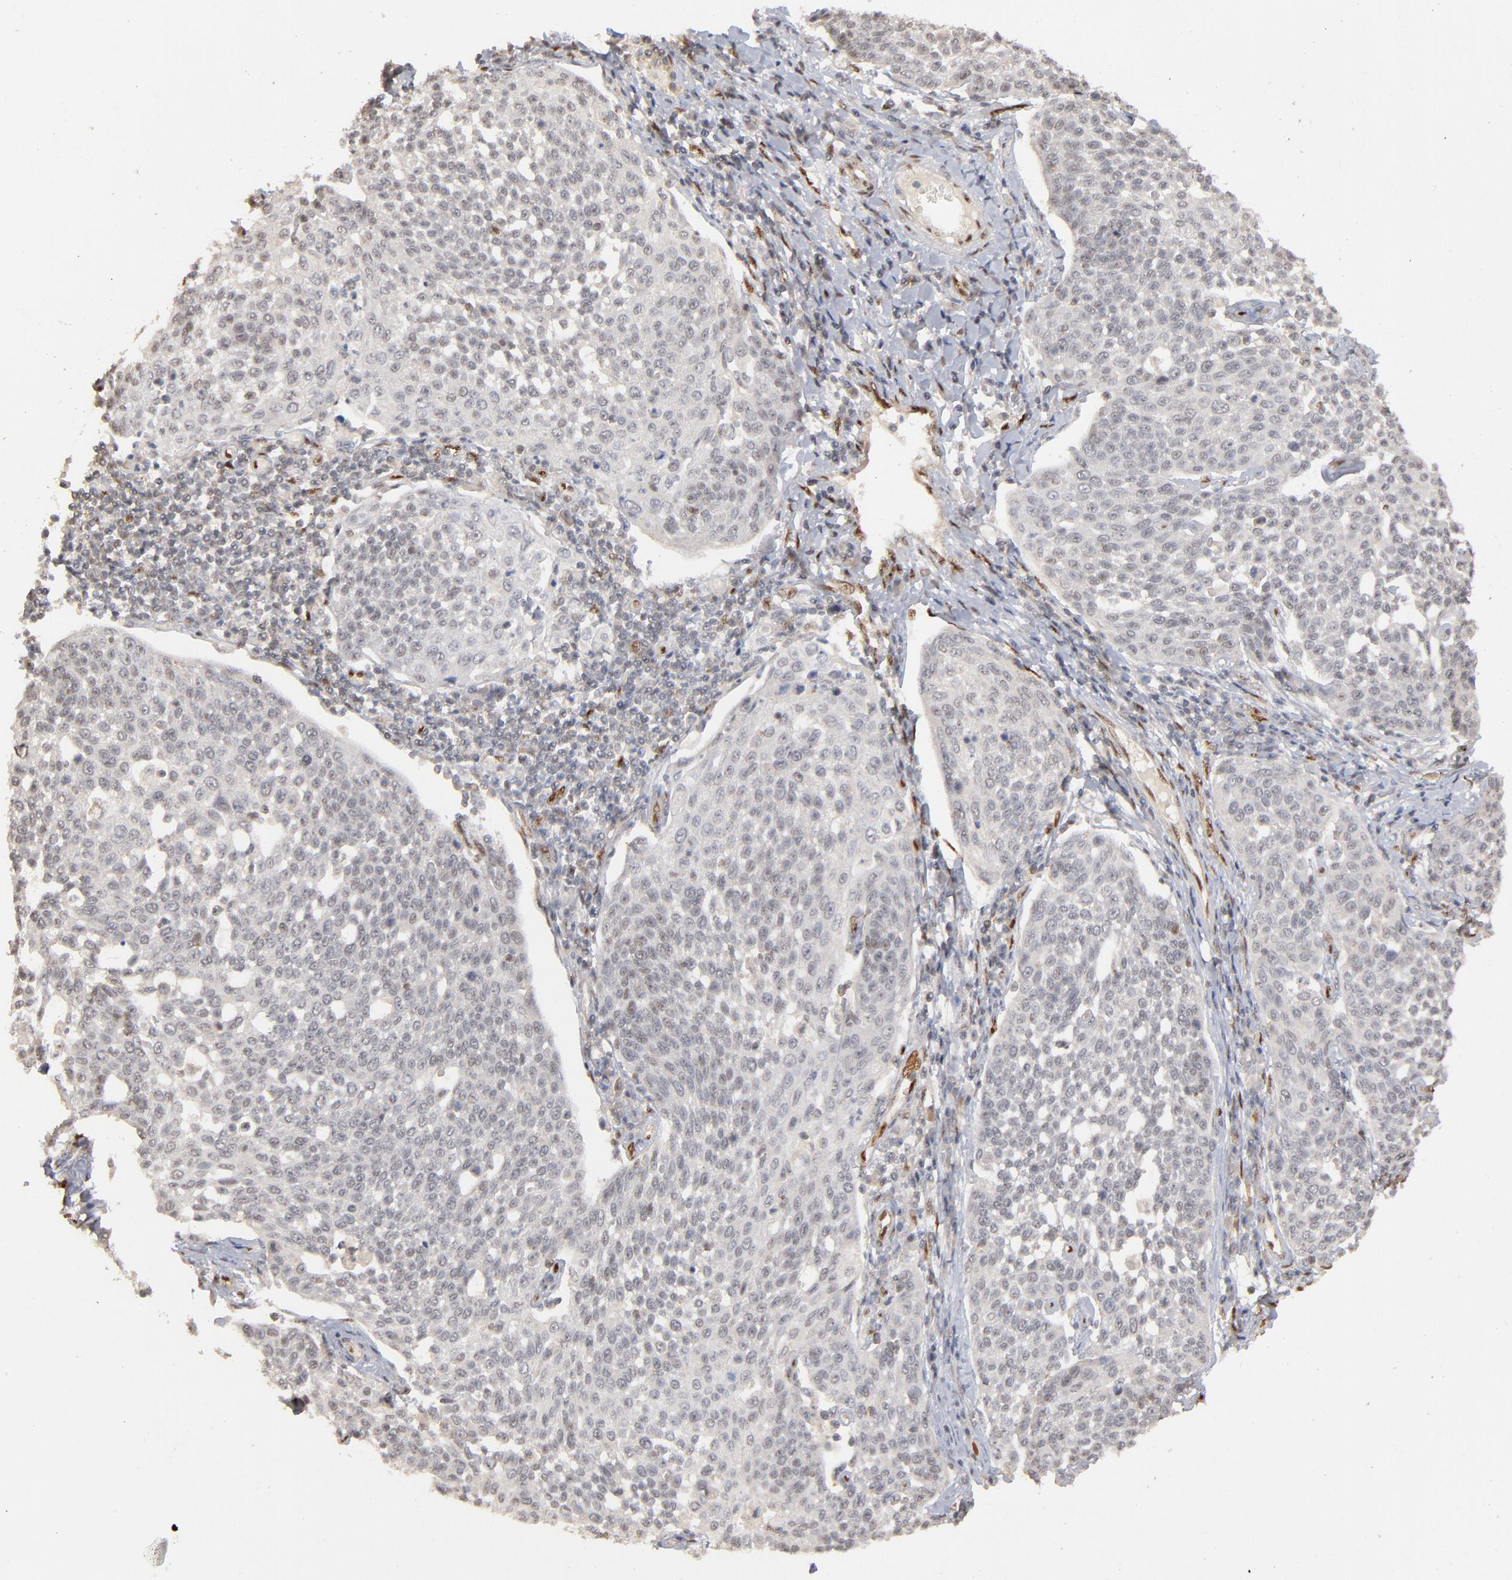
{"staining": {"intensity": "negative", "quantity": "none", "location": "none"}, "tissue": "cervical cancer", "cell_type": "Tumor cells", "image_type": "cancer", "snomed": [{"axis": "morphology", "description": "Squamous cell carcinoma, NOS"}, {"axis": "topography", "description": "Cervix"}], "caption": "Immunohistochemical staining of cervical cancer exhibits no significant staining in tumor cells. (DAB immunohistochemistry (IHC) visualized using brightfield microscopy, high magnification).", "gene": "NFIB", "patient": {"sex": "female", "age": 34}}